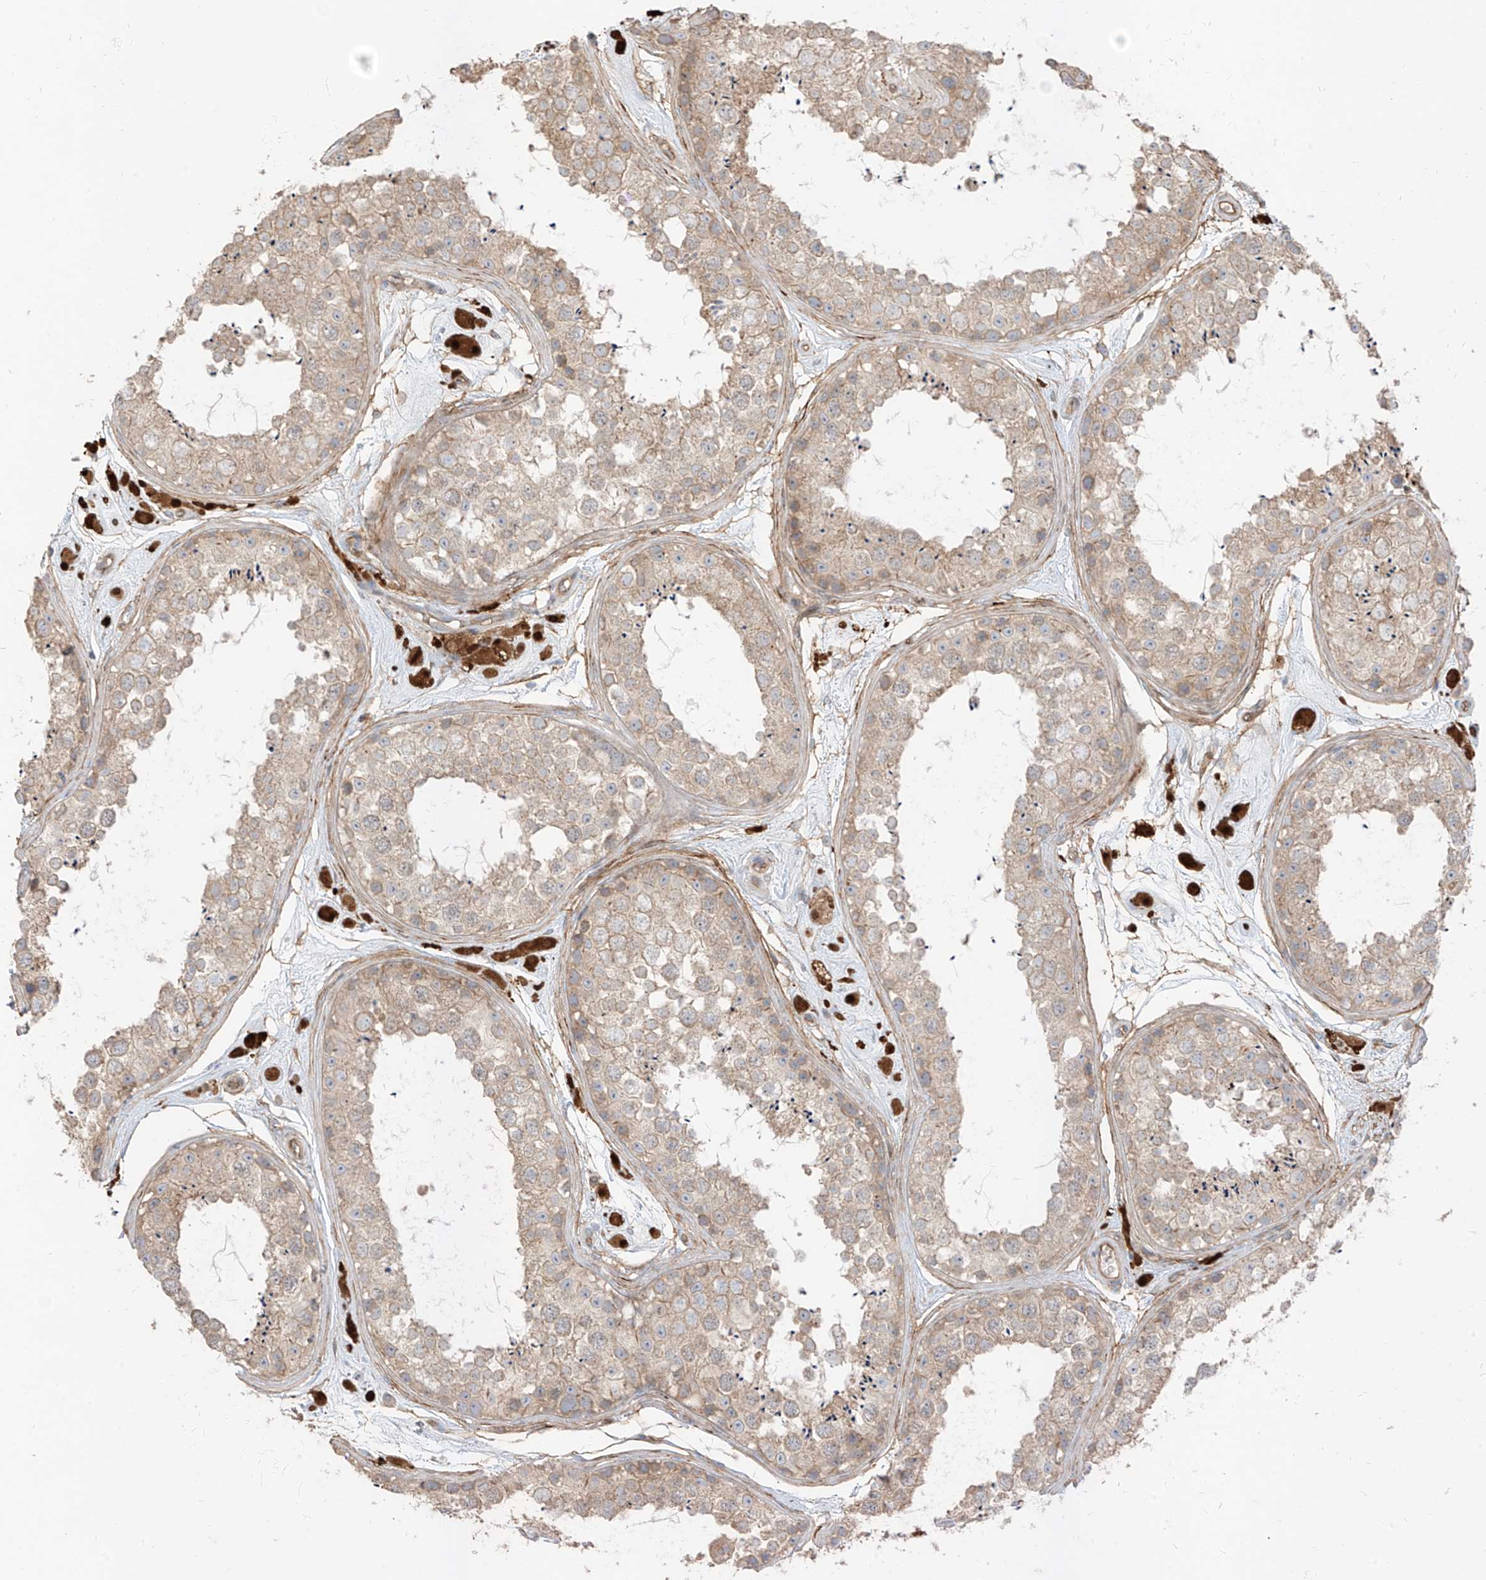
{"staining": {"intensity": "weak", "quantity": "25%-75%", "location": "cytoplasmic/membranous"}, "tissue": "testis", "cell_type": "Cells in seminiferous ducts", "image_type": "normal", "snomed": [{"axis": "morphology", "description": "Normal tissue, NOS"}, {"axis": "topography", "description": "Testis"}], "caption": "IHC (DAB (3,3'-diaminobenzidine)) staining of benign testis shows weak cytoplasmic/membranous protein staining in about 25%-75% of cells in seminiferous ducts.", "gene": "EPHX4", "patient": {"sex": "male", "age": 25}}